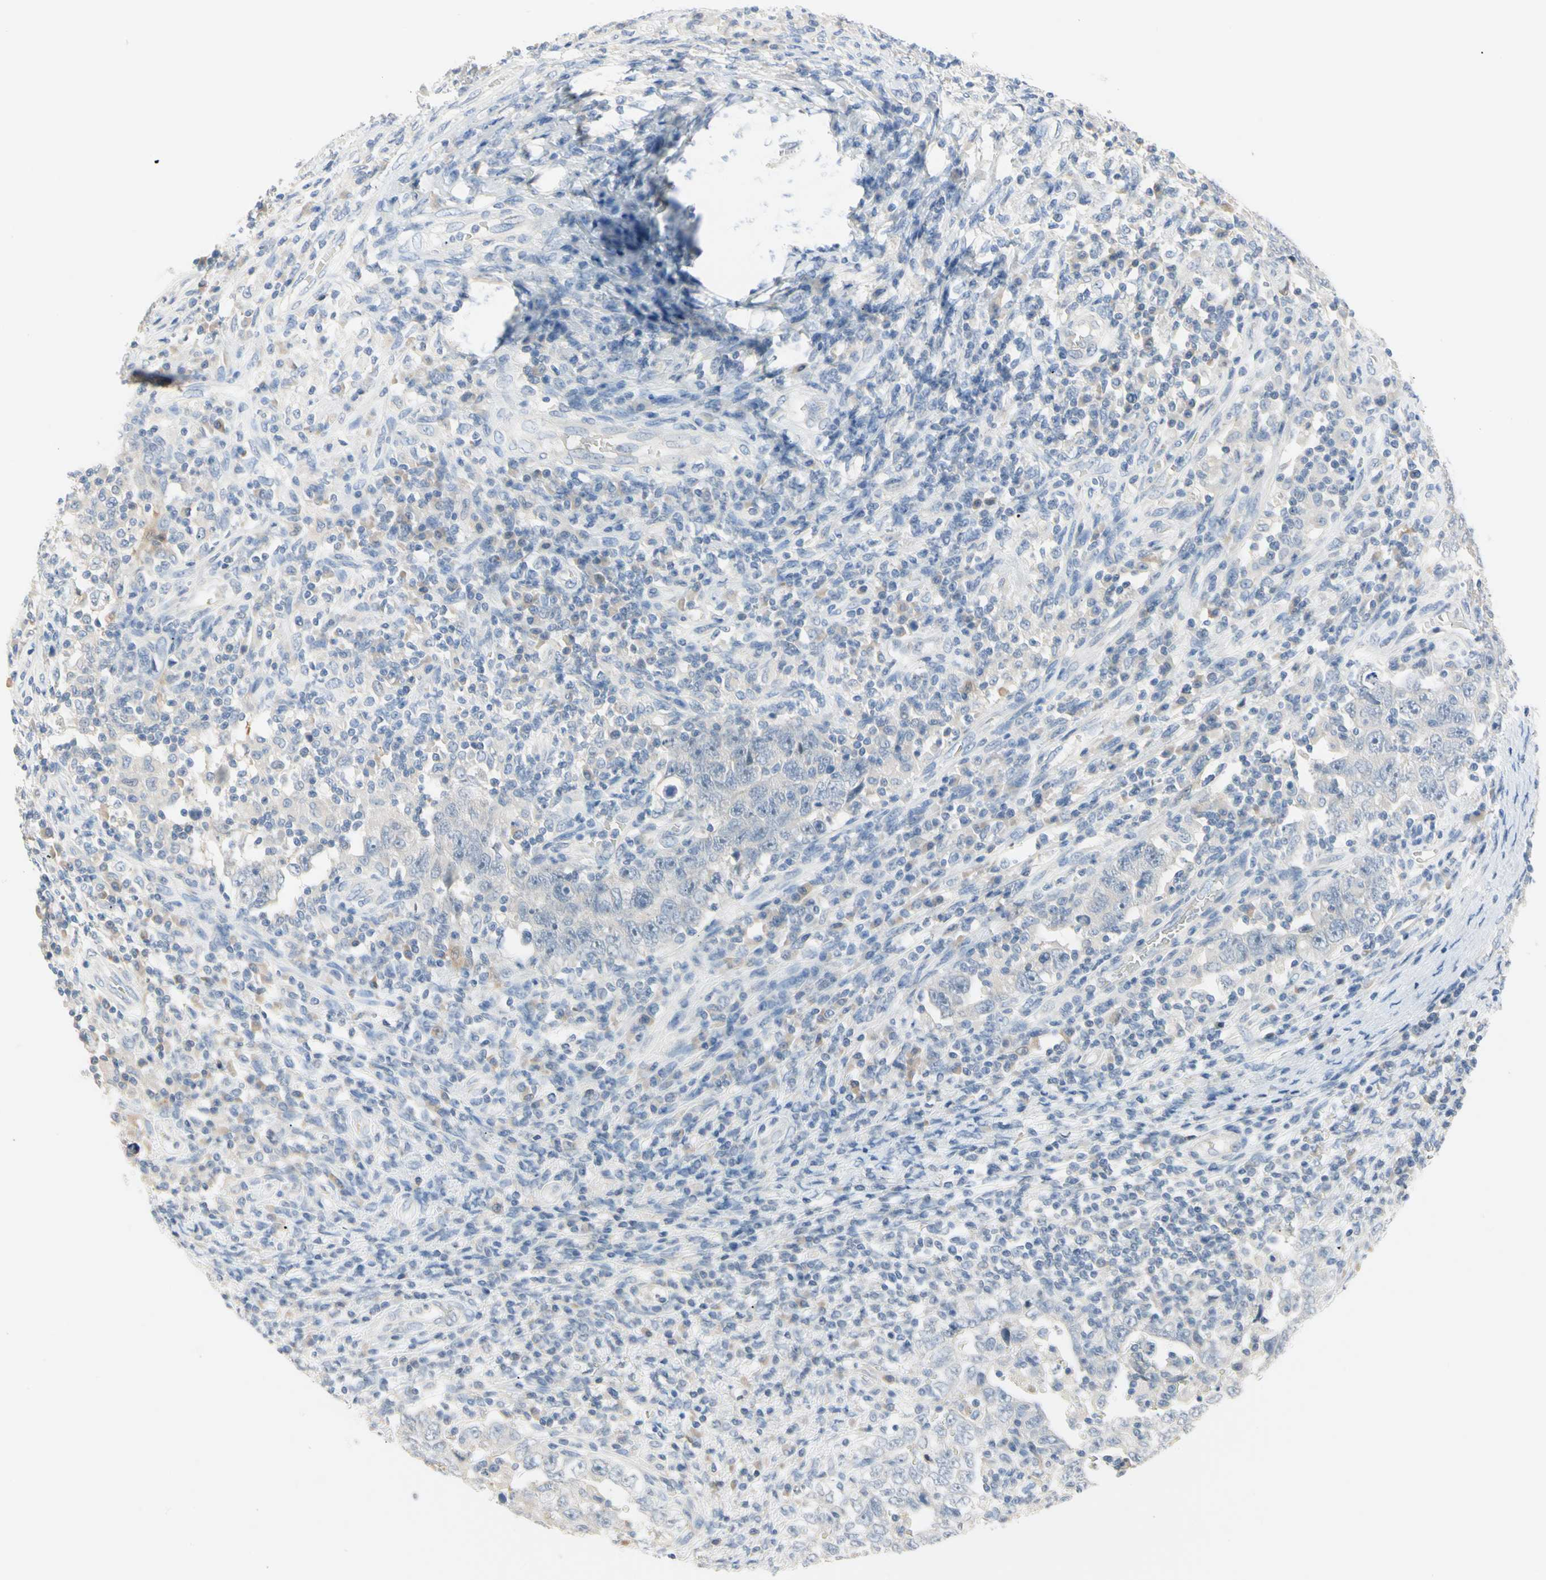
{"staining": {"intensity": "negative", "quantity": "none", "location": "none"}, "tissue": "testis cancer", "cell_type": "Tumor cells", "image_type": "cancer", "snomed": [{"axis": "morphology", "description": "Carcinoma, Embryonal, NOS"}, {"axis": "topography", "description": "Testis"}], "caption": "Micrograph shows no protein positivity in tumor cells of testis embryonal carcinoma tissue.", "gene": "MARK1", "patient": {"sex": "male", "age": 26}}